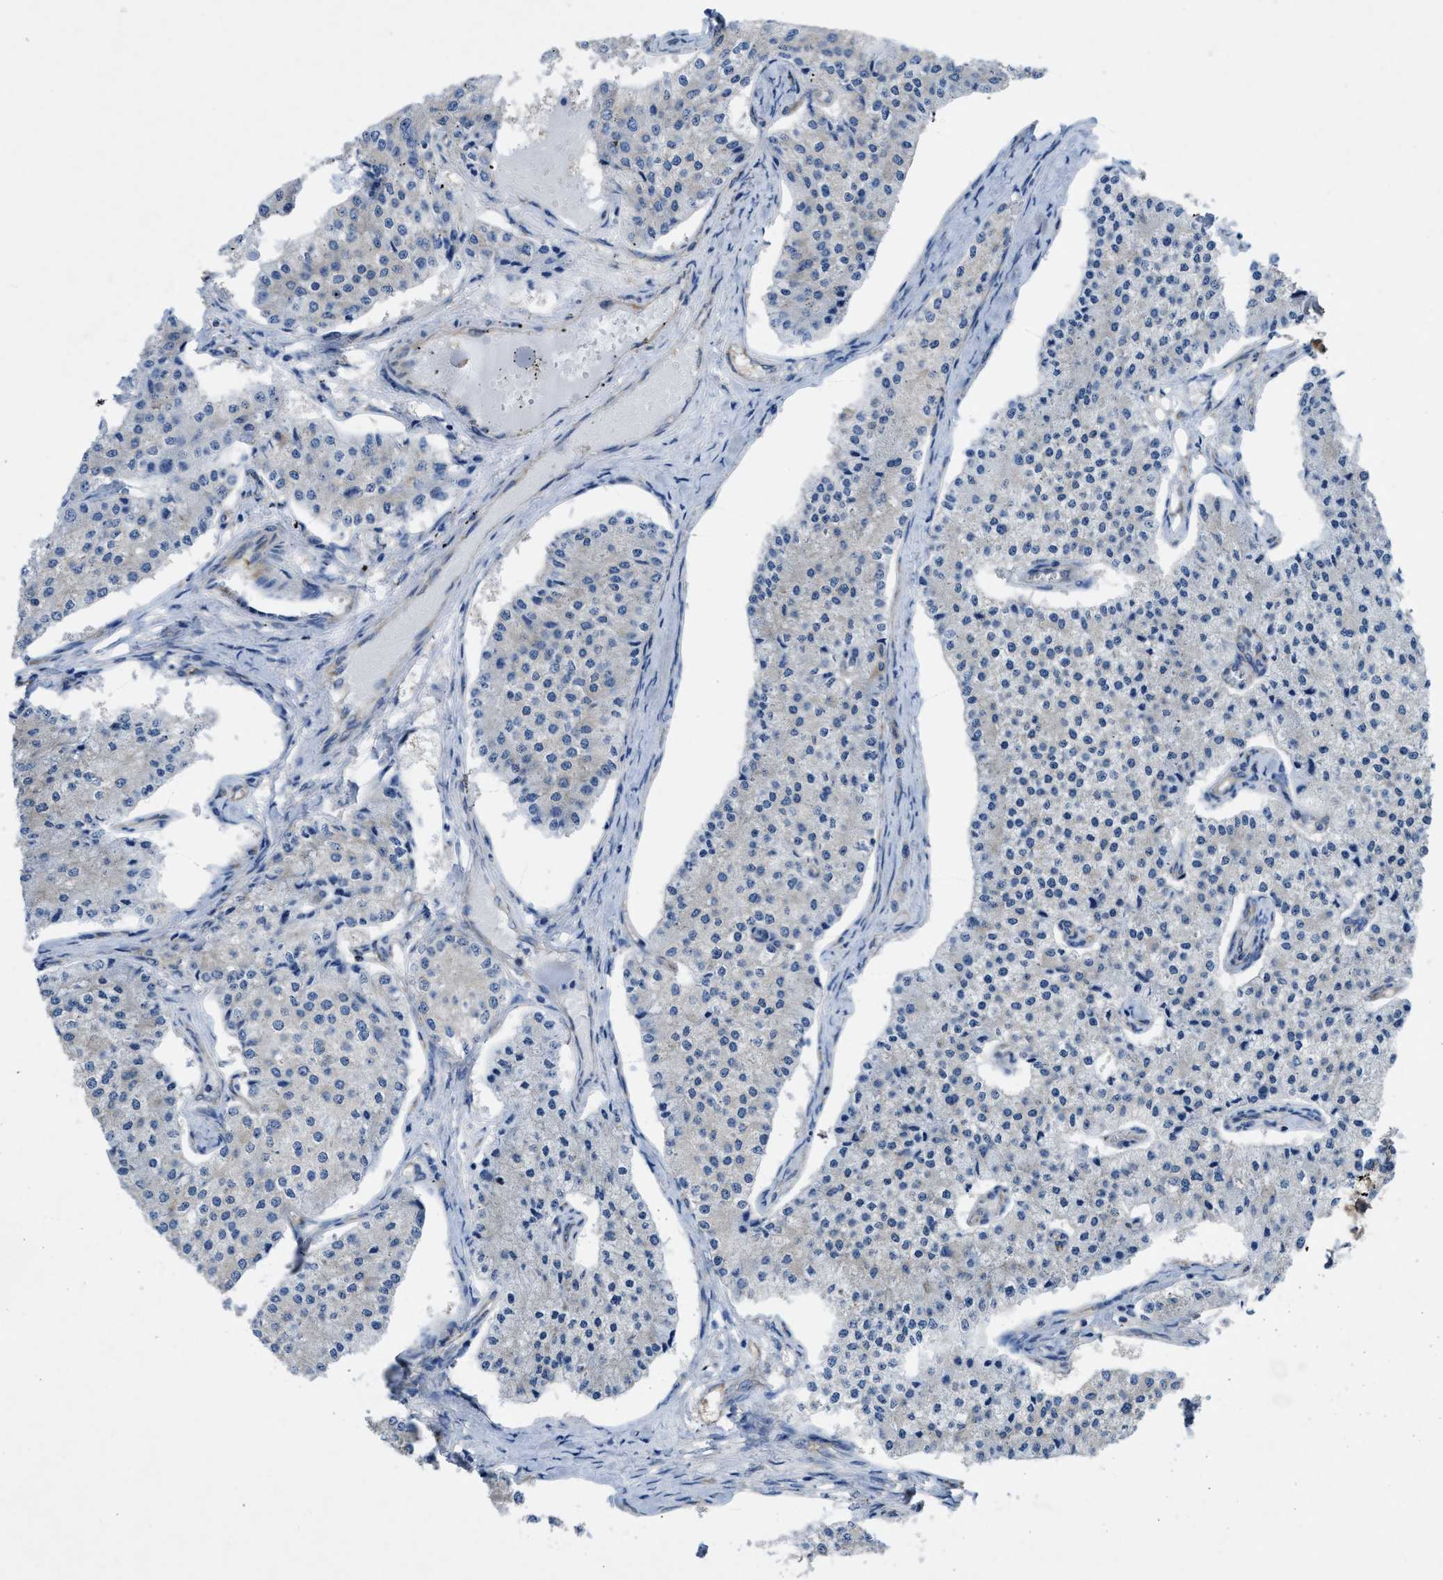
{"staining": {"intensity": "negative", "quantity": "none", "location": "none"}, "tissue": "carcinoid", "cell_type": "Tumor cells", "image_type": "cancer", "snomed": [{"axis": "morphology", "description": "Carcinoid, malignant, NOS"}, {"axis": "topography", "description": "Colon"}], "caption": "IHC histopathology image of human carcinoid (malignant) stained for a protein (brown), which shows no staining in tumor cells.", "gene": "DOLPP1", "patient": {"sex": "female", "age": 52}}